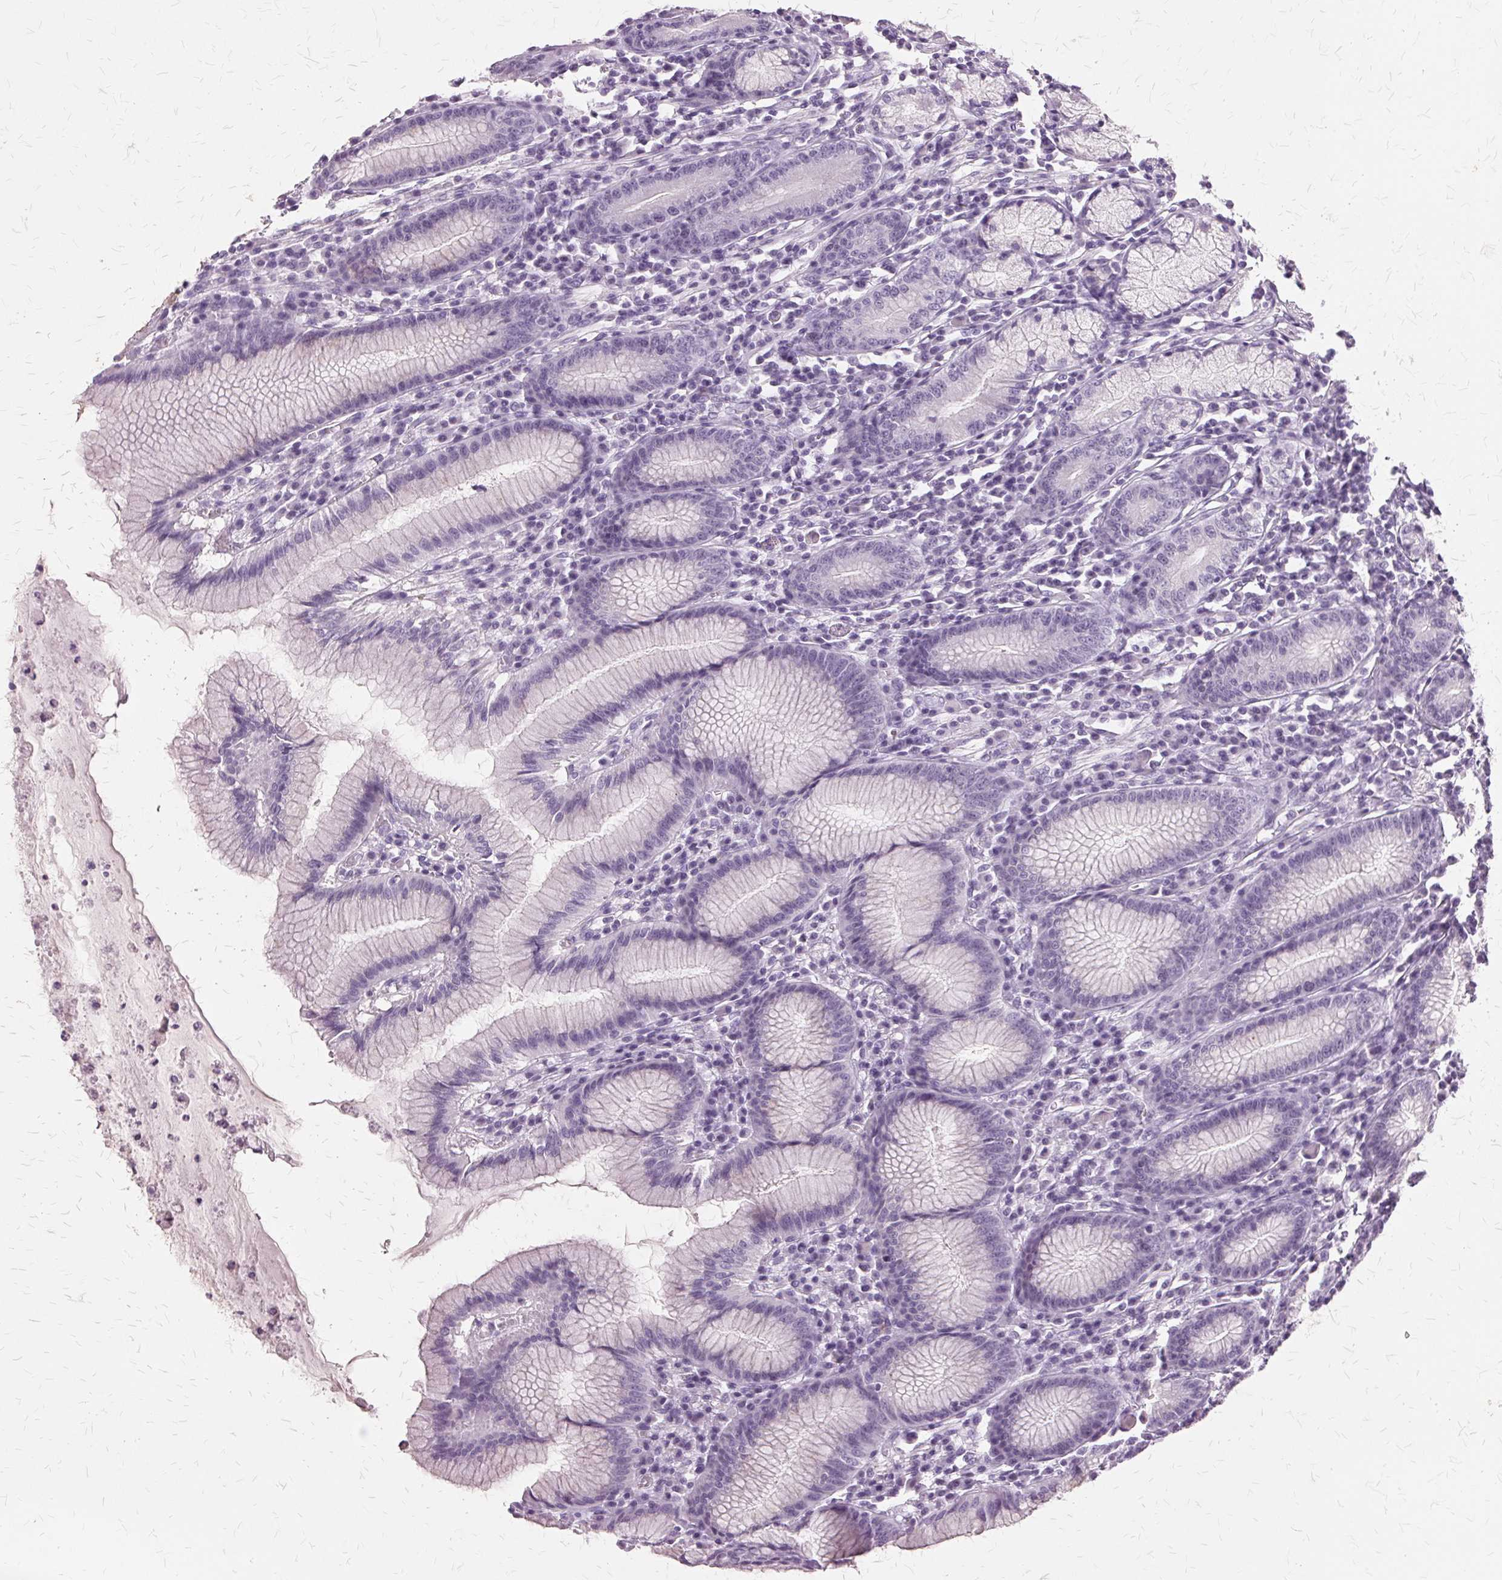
{"staining": {"intensity": "negative", "quantity": "none", "location": "none"}, "tissue": "stomach", "cell_type": "Glandular cells", "image_type": "normal", "snomed": [{"axis": "morphology", "description": "Normal tissue, NOS"}, {"axis": "topography", "description": "Stomach"}], "caption": "A high-resolution micrograph shows immunohistochemistry (IHC) staining of benign stomach, which shows no significant staining in glandular cells. (DAB (3,3'-diaminobenzidine) immunohistochemistry (IHC) with hematoxylin counter stain).", "gene": "SLC45A3", "patient": {"sex": "male", "age": 55}}